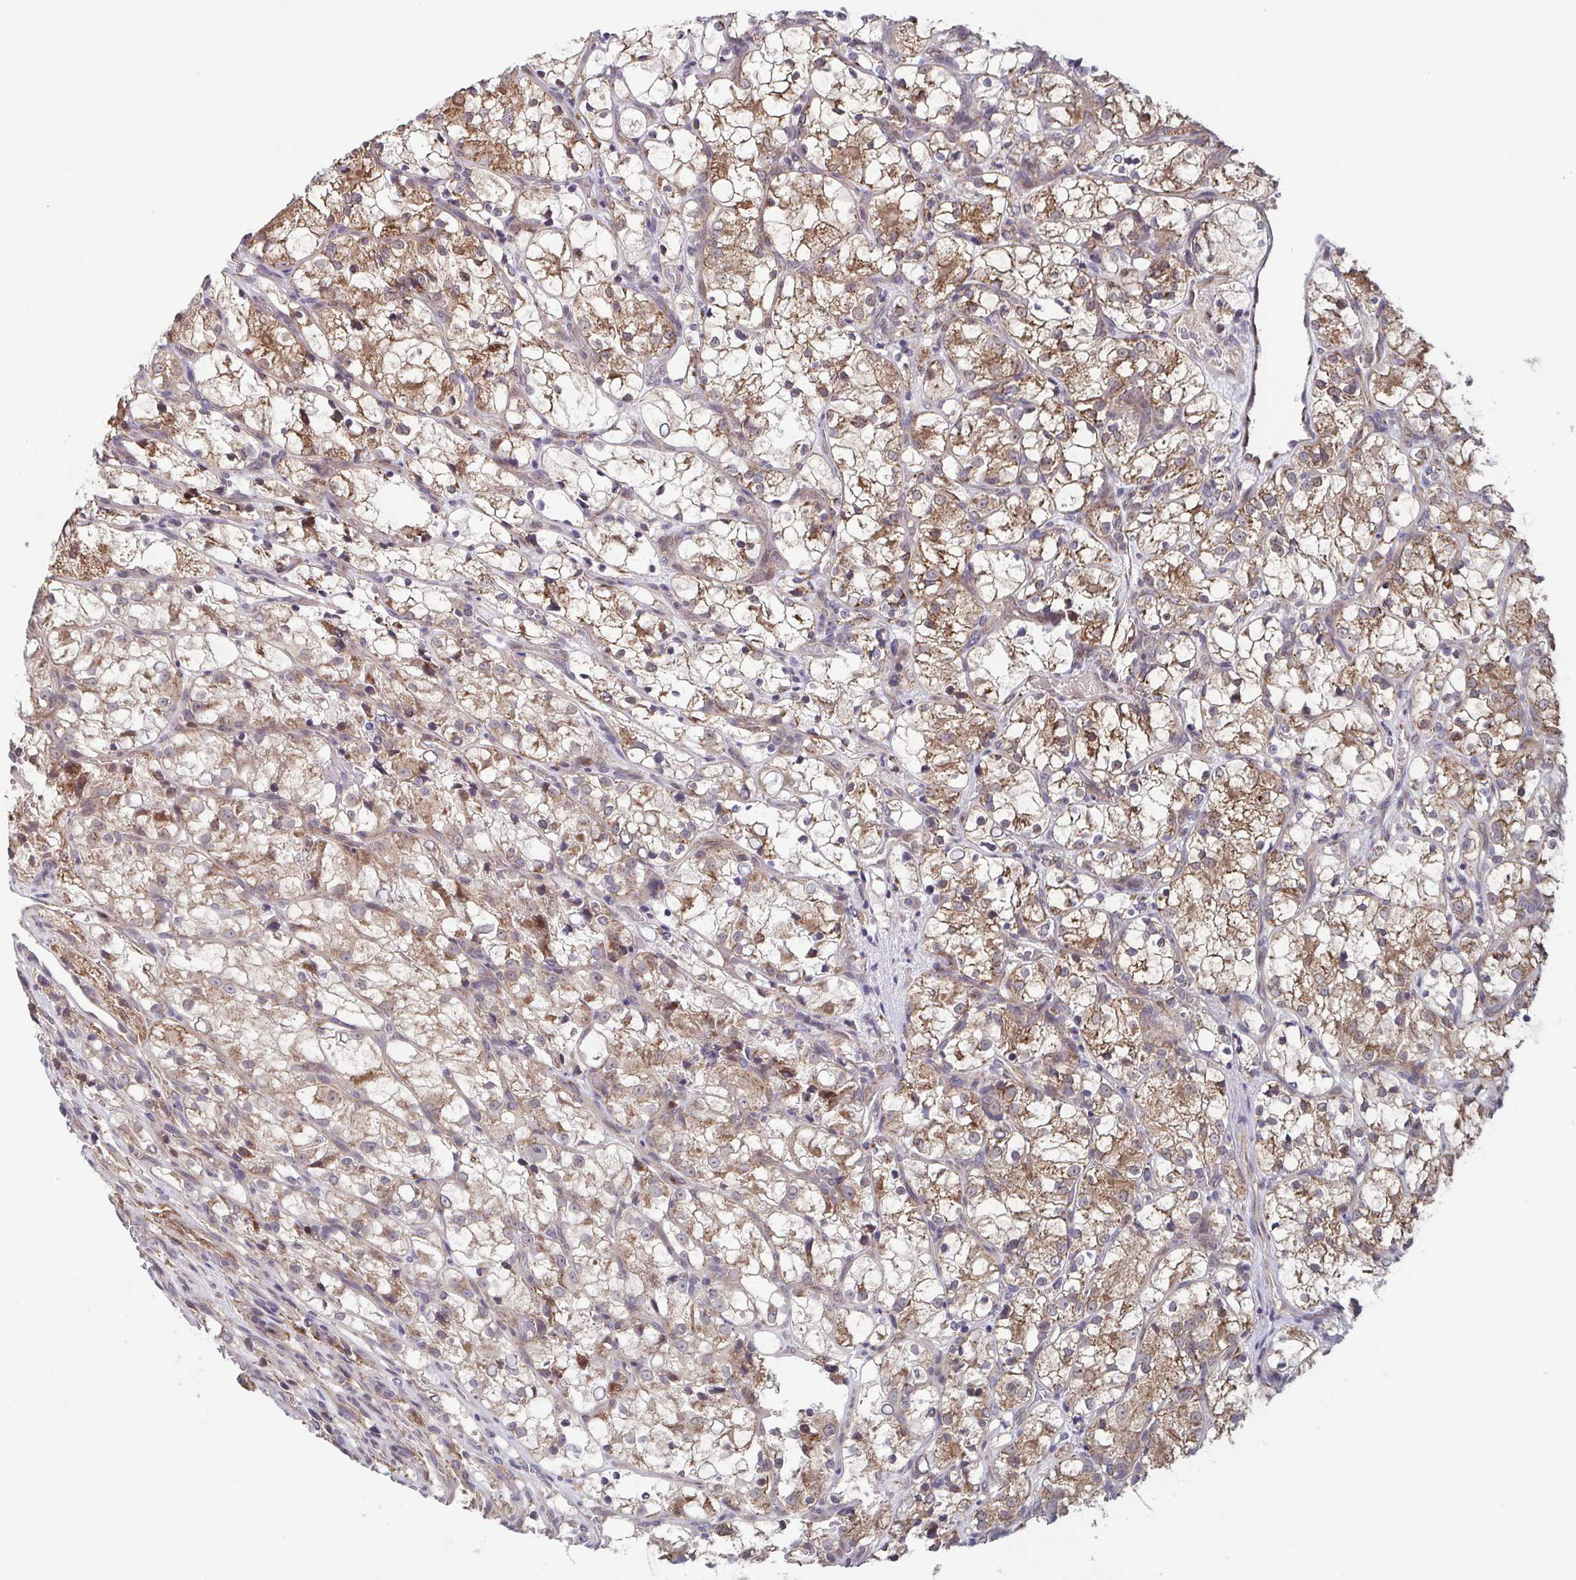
{"staining": {"intensity": "moderate", "quantity": ">75%", "location": "cytoplasmic/membranous"}, "tissue": "renal cancer", "cell_type": "Tumor cells", "image_type": "cancer", "snomed": [{"axis": "morphology", "description": "Adenocarcinoma, NOS"}, {"axis": "topography", "description": "Kidney"}], "caption": "A micrograph showing moderate cytoplasmic/membranous positivity in approximately >75% of tumor cells in renal cancer, as visualized by brown immunohistochemical staining.", "gene": "TTC19", "patient": {"sex": "female", "age": 69}}